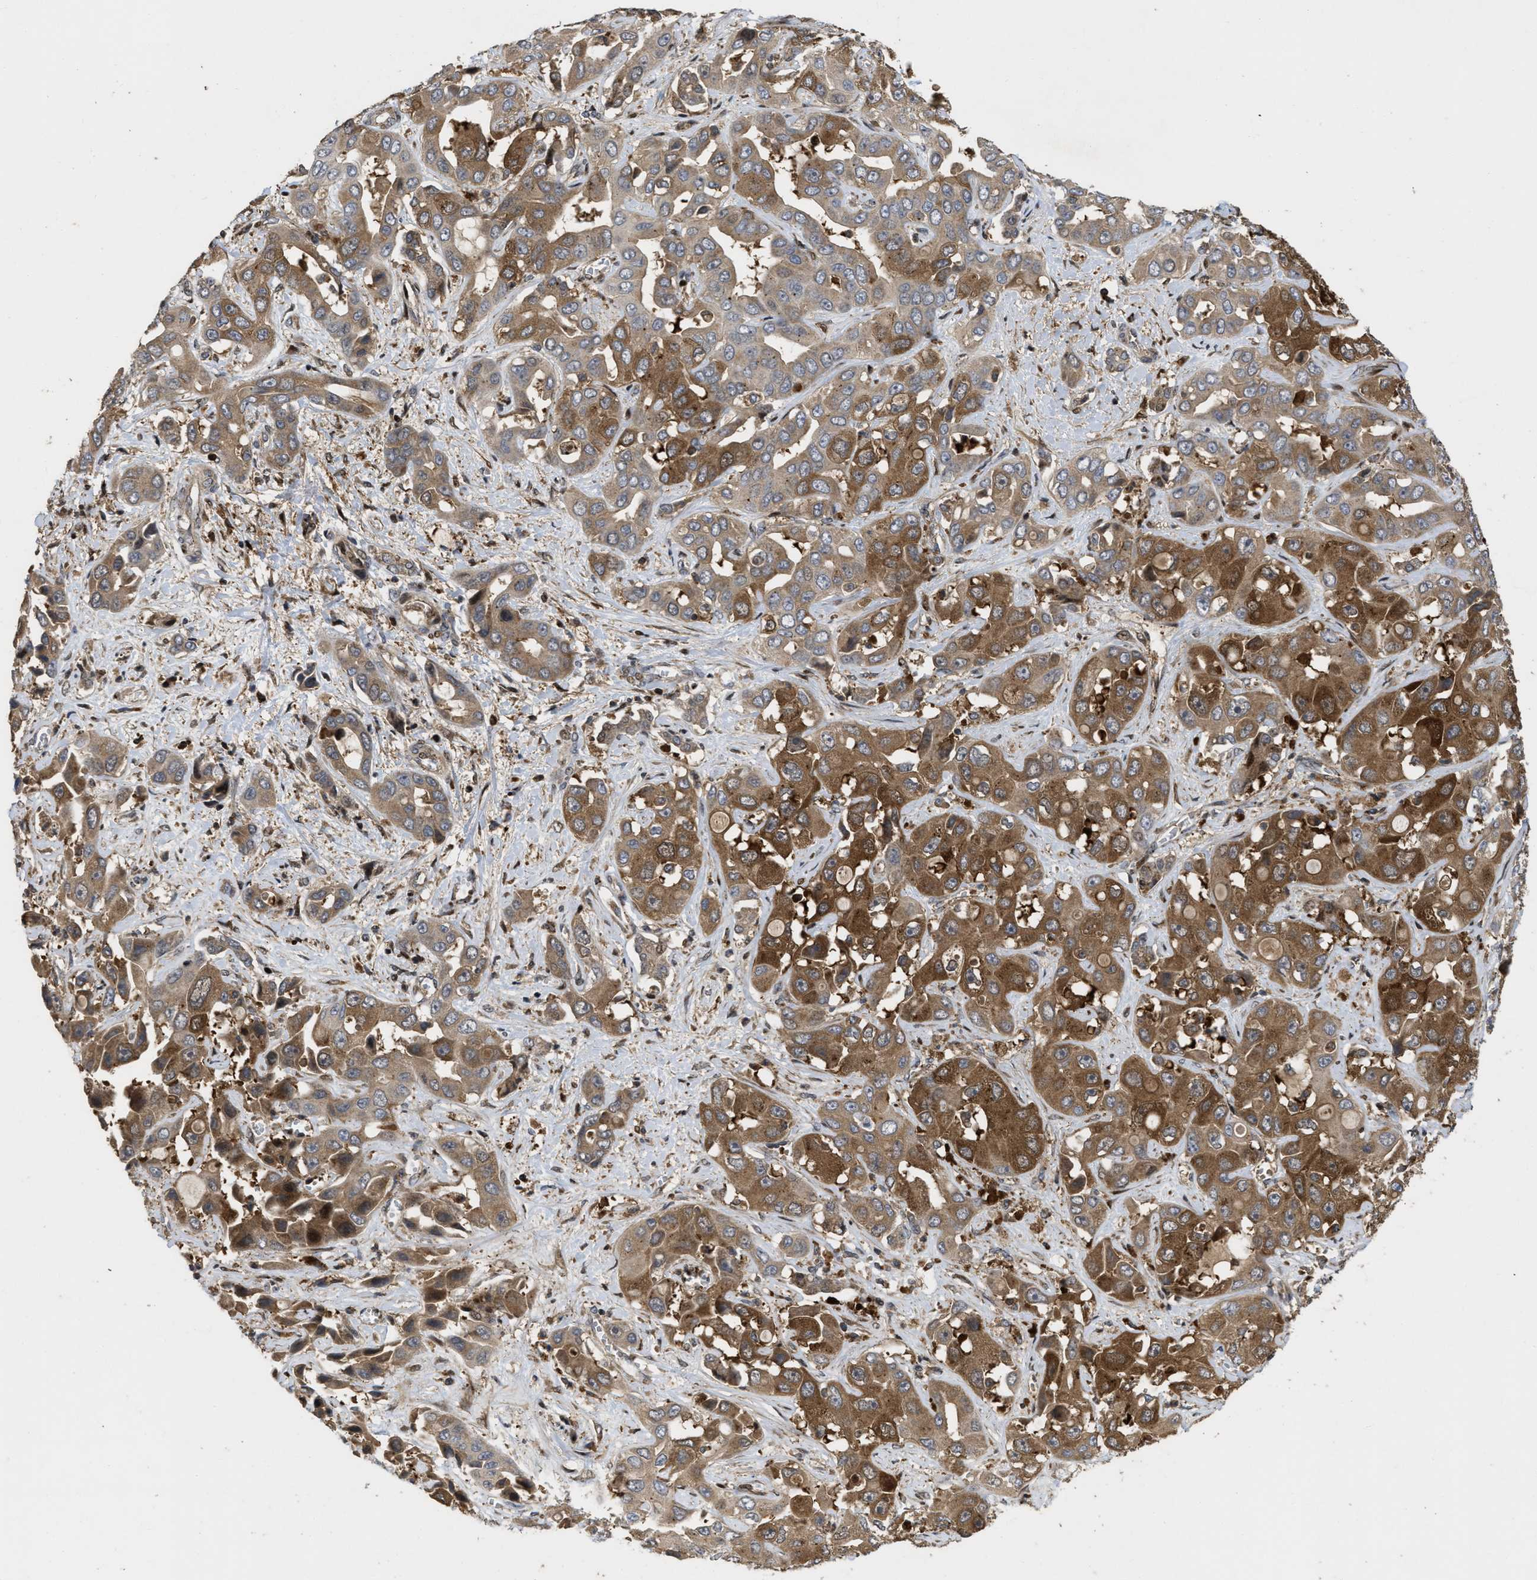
{"staining": {"intensity": "strong", "quantity": "25%-75%", "location": "cytoplasmic/membranous"}, "tissue": "liver cancer", "cell_type": "Tumor cells", "image_type": "cancer", "snomed": [{"axis": "morphology", "description": "Cholangiocarcinoma"}, {"axis": "topography", "description": "Liver"}], "caption": "Liver cancer stained with a brown dye demonstrates strong cytoplasmic/membranous positive expression in approximately 25%-75% of tumor cells.", "gene": "CBR3", "patient": {"sex": "female", "age": 52}}